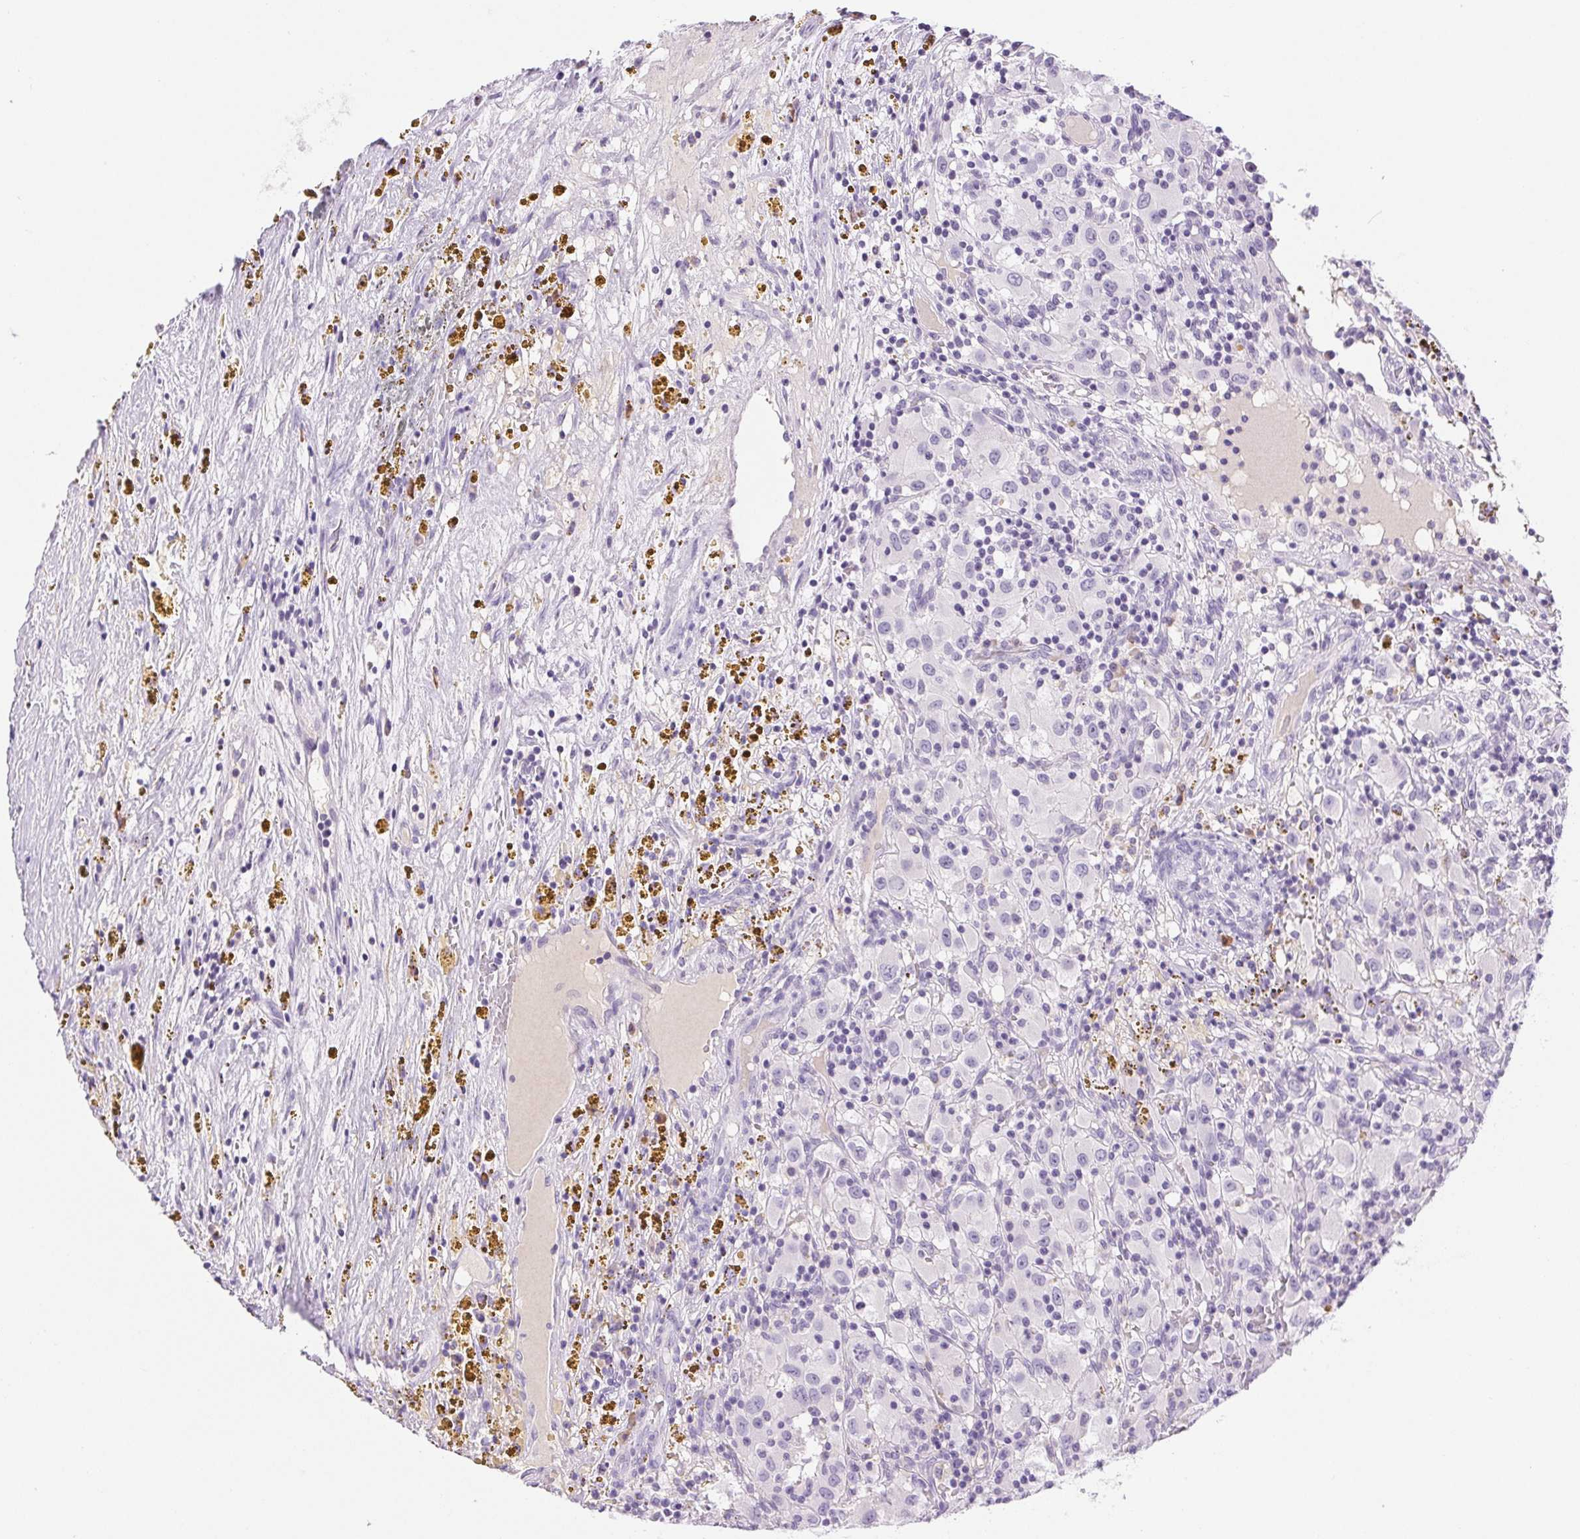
{"staining": {"intensity": "negative", "quantity": "none", "location": "none"}, "tissue": "renal cancer", "cell_type": "Tumor cells", "image_type": "cancer", "snomed": [{"axis": "morphology", "description": "Adenocarcinoma, NOS"}, {"axis": "topography", "description": "Kidney"}], "caption": "This histopathology image is of renal cancer stained with immunohistochemistry to label a protein in brown with the nuclei are counter-stained blue. There is no positivity in tumor cells. (DAB IHC visualized using brightfield microscopy, high magnification).", "gene": "IFIT1B", "patient": {"sex": "female", "age": 67}}